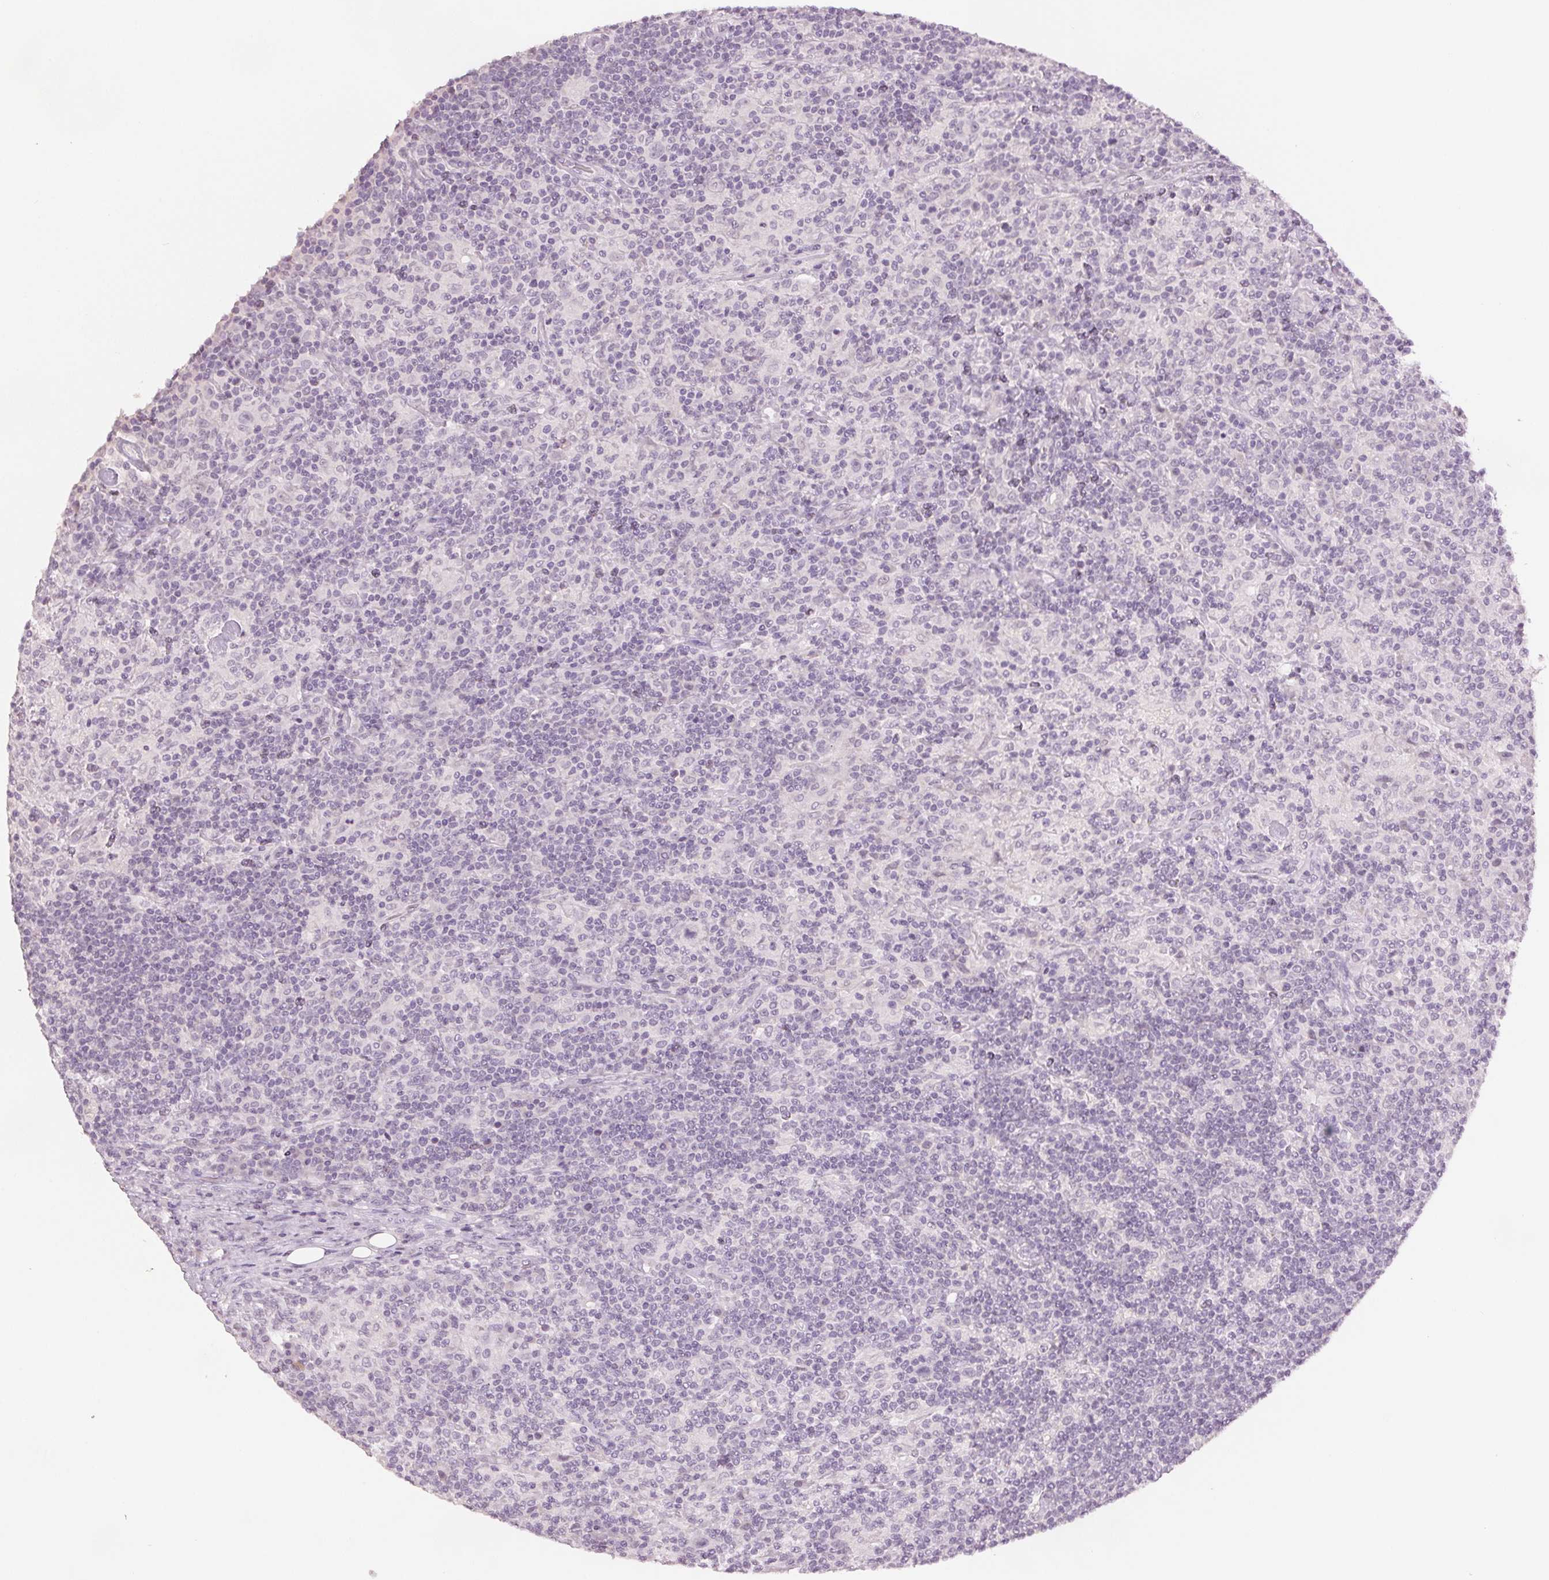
{"staining": {"intensity": "negative", "quantity": "none", "location": "none"}, "tissue": "lymphoma", "cell_type": "Tumor cells", "image_type": "cancer", "snomed": [{"axis": "morphology", "description": "Hodgkin's disease, NOS"}, {"axis": "topography", "description": "Lymph node"}], "caption": "An image of Hodgkin's disease stained for a protein exhibits no brown staining in tumor cells.", "gene": "SCGN", "patient": {"sex": "male", "age": 70}}